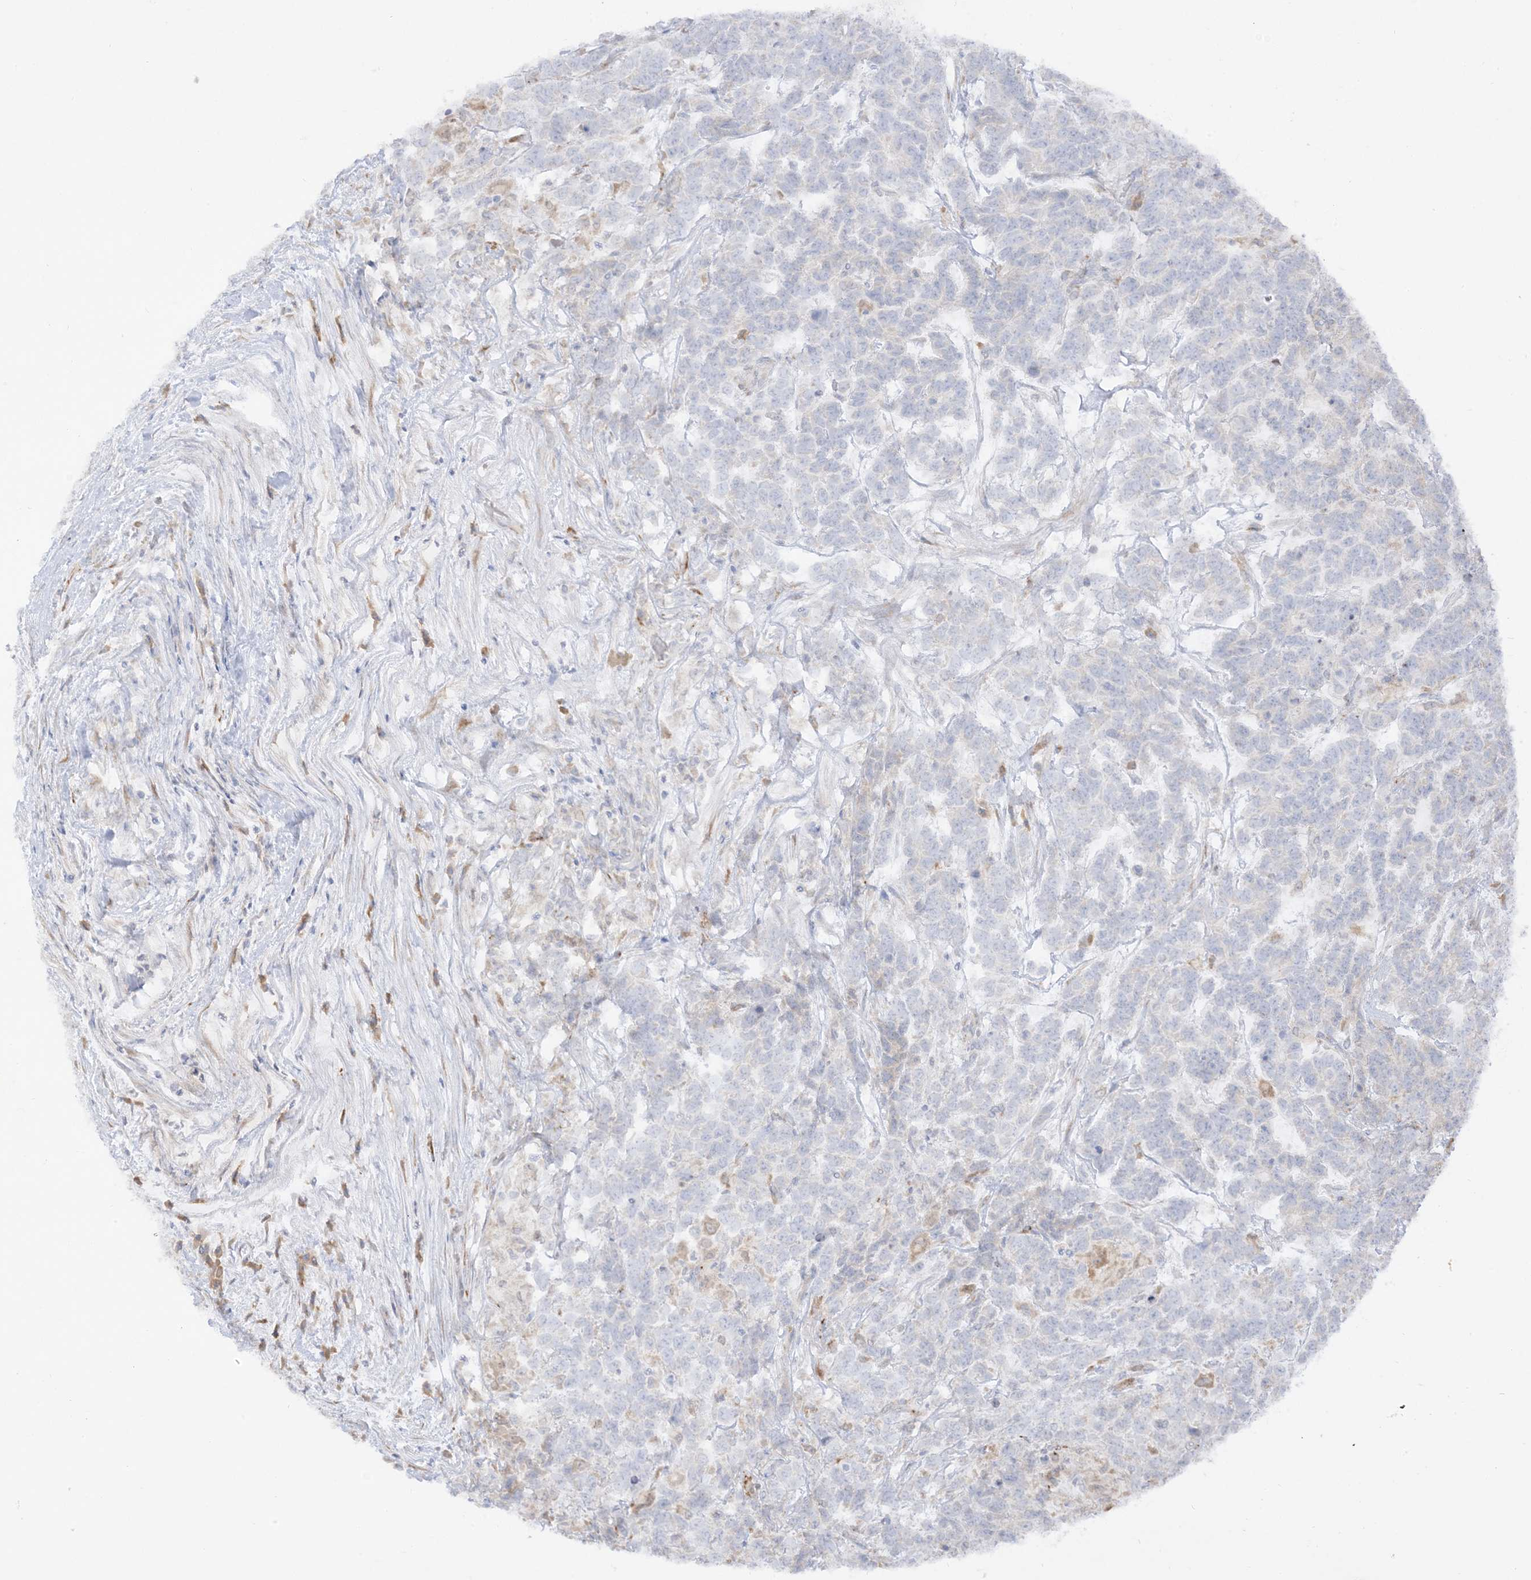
{"staining": {"intensity": "negative", "quantity": "none", "location": "none"}, "tissue": "testis cancer", "cell_type": "Tumor cells", "image_type": "cancer", "snomed": [{"axis": "morphology", "description": "Carcinoma, Embryonal, NOS"}, {"axis": "topography", "description": "Testis"}], "caption": "Tumor cells are negative for protein expression in human embryonal carcinoma (testis). (DAB (3,3'-diaminobenzidine) immunohistochemistry (IHC) visualized using brightfield microscopy, high magnification).", "gene": "LOXL3", "patient": {"sex": "male", "age": 26}}